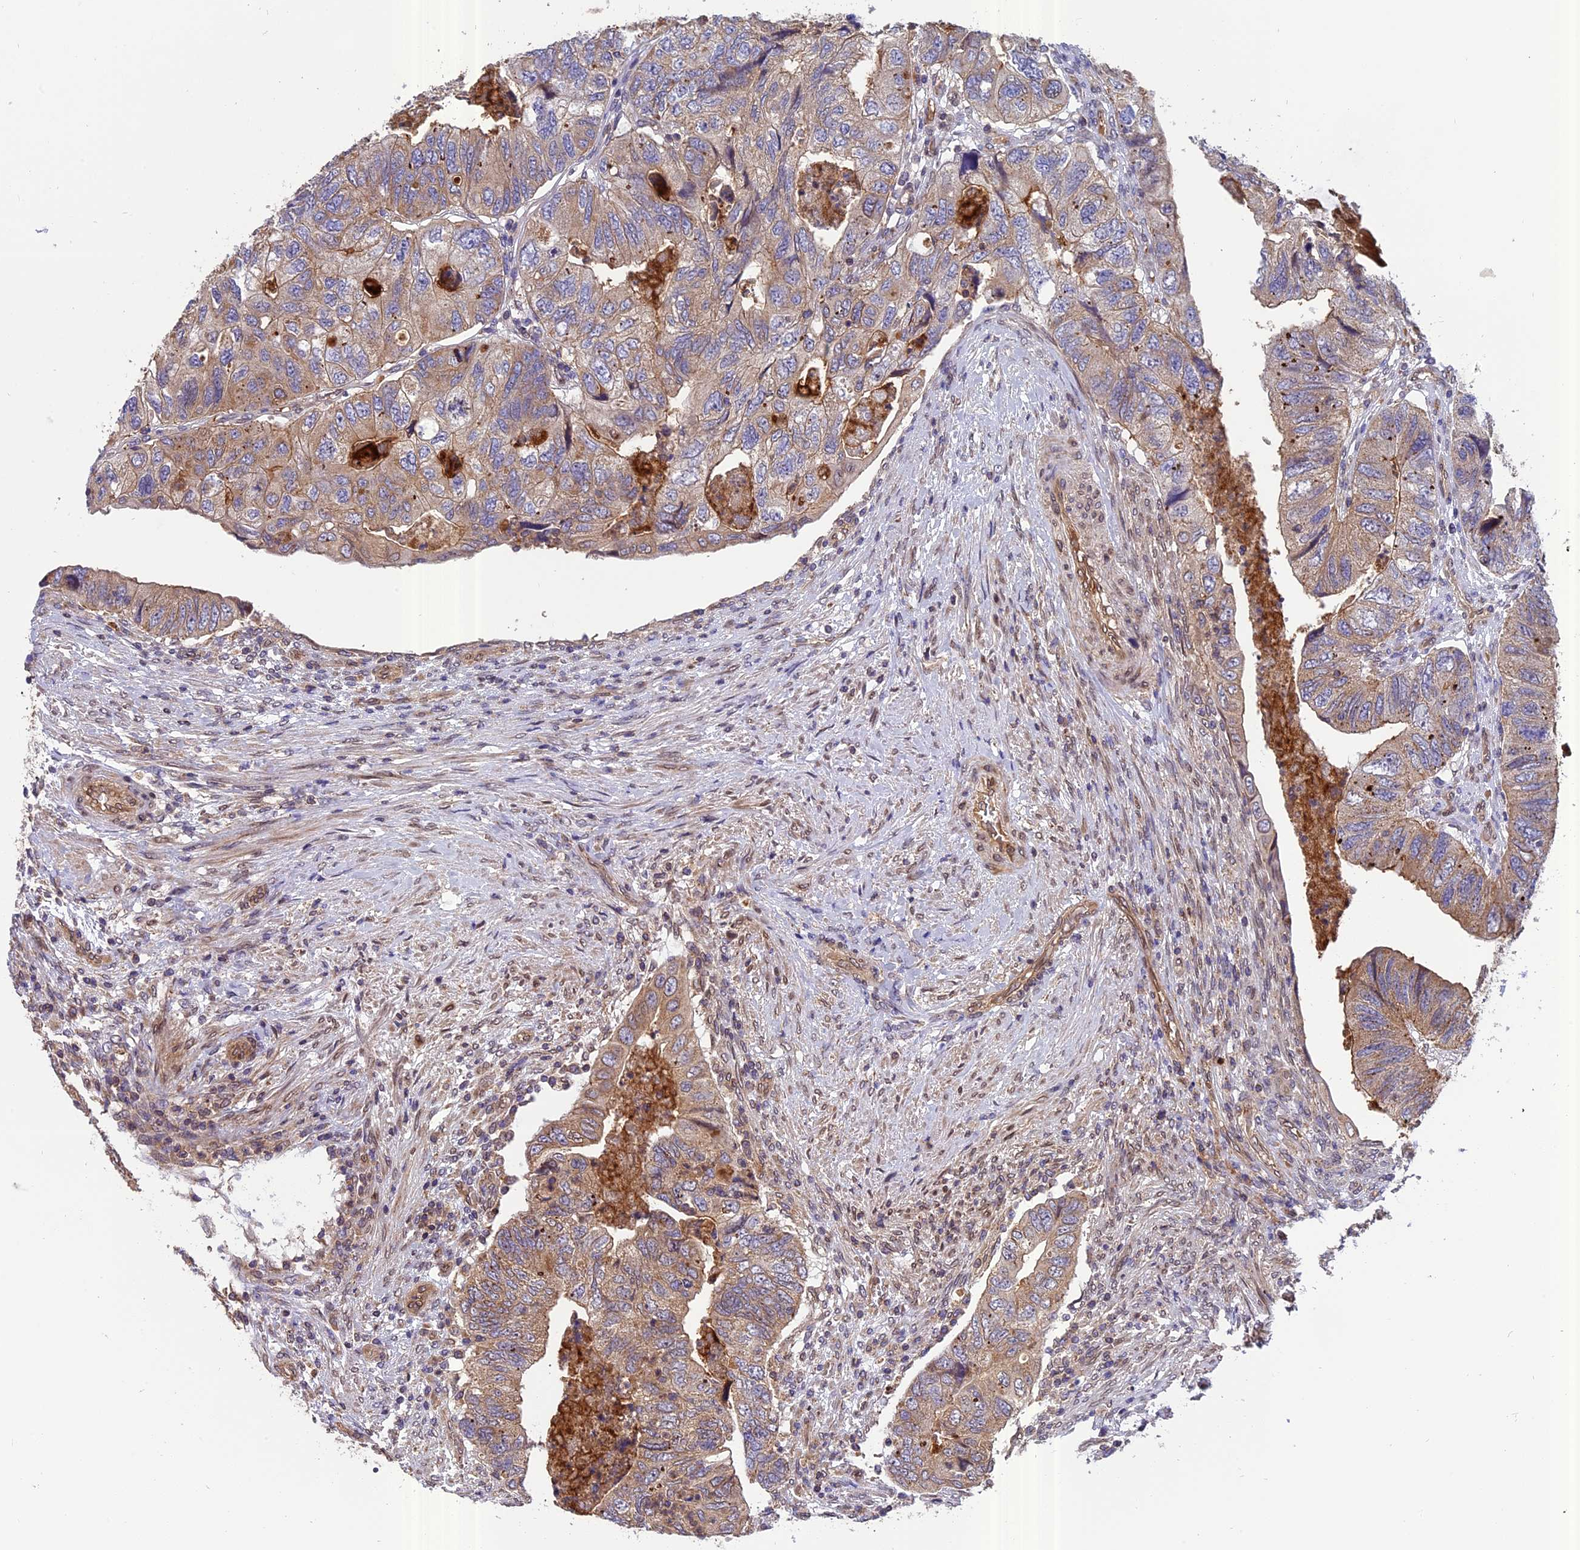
{"staining": {"intensity": "moderate", "quantity": ">75%", "location": "cytoplasmic/membranous"}, "tissue": "colorectal cancer", "cell_type": "Tumor cells", "image_type": "cancer", "snomed": [{"axis": "morphology", "description": "Adenocarcinoma, NOS"}, {"axis": "topography", "description": "Rectum"}], "caption": "This is an image of IHC staining of colorectal adenocarcinoma, which shows moderate expression in the cytoplasmic/membranous of tumor cells.", "gene": "CHMP2A", "patient": {"sex": "male", "age": 63}}